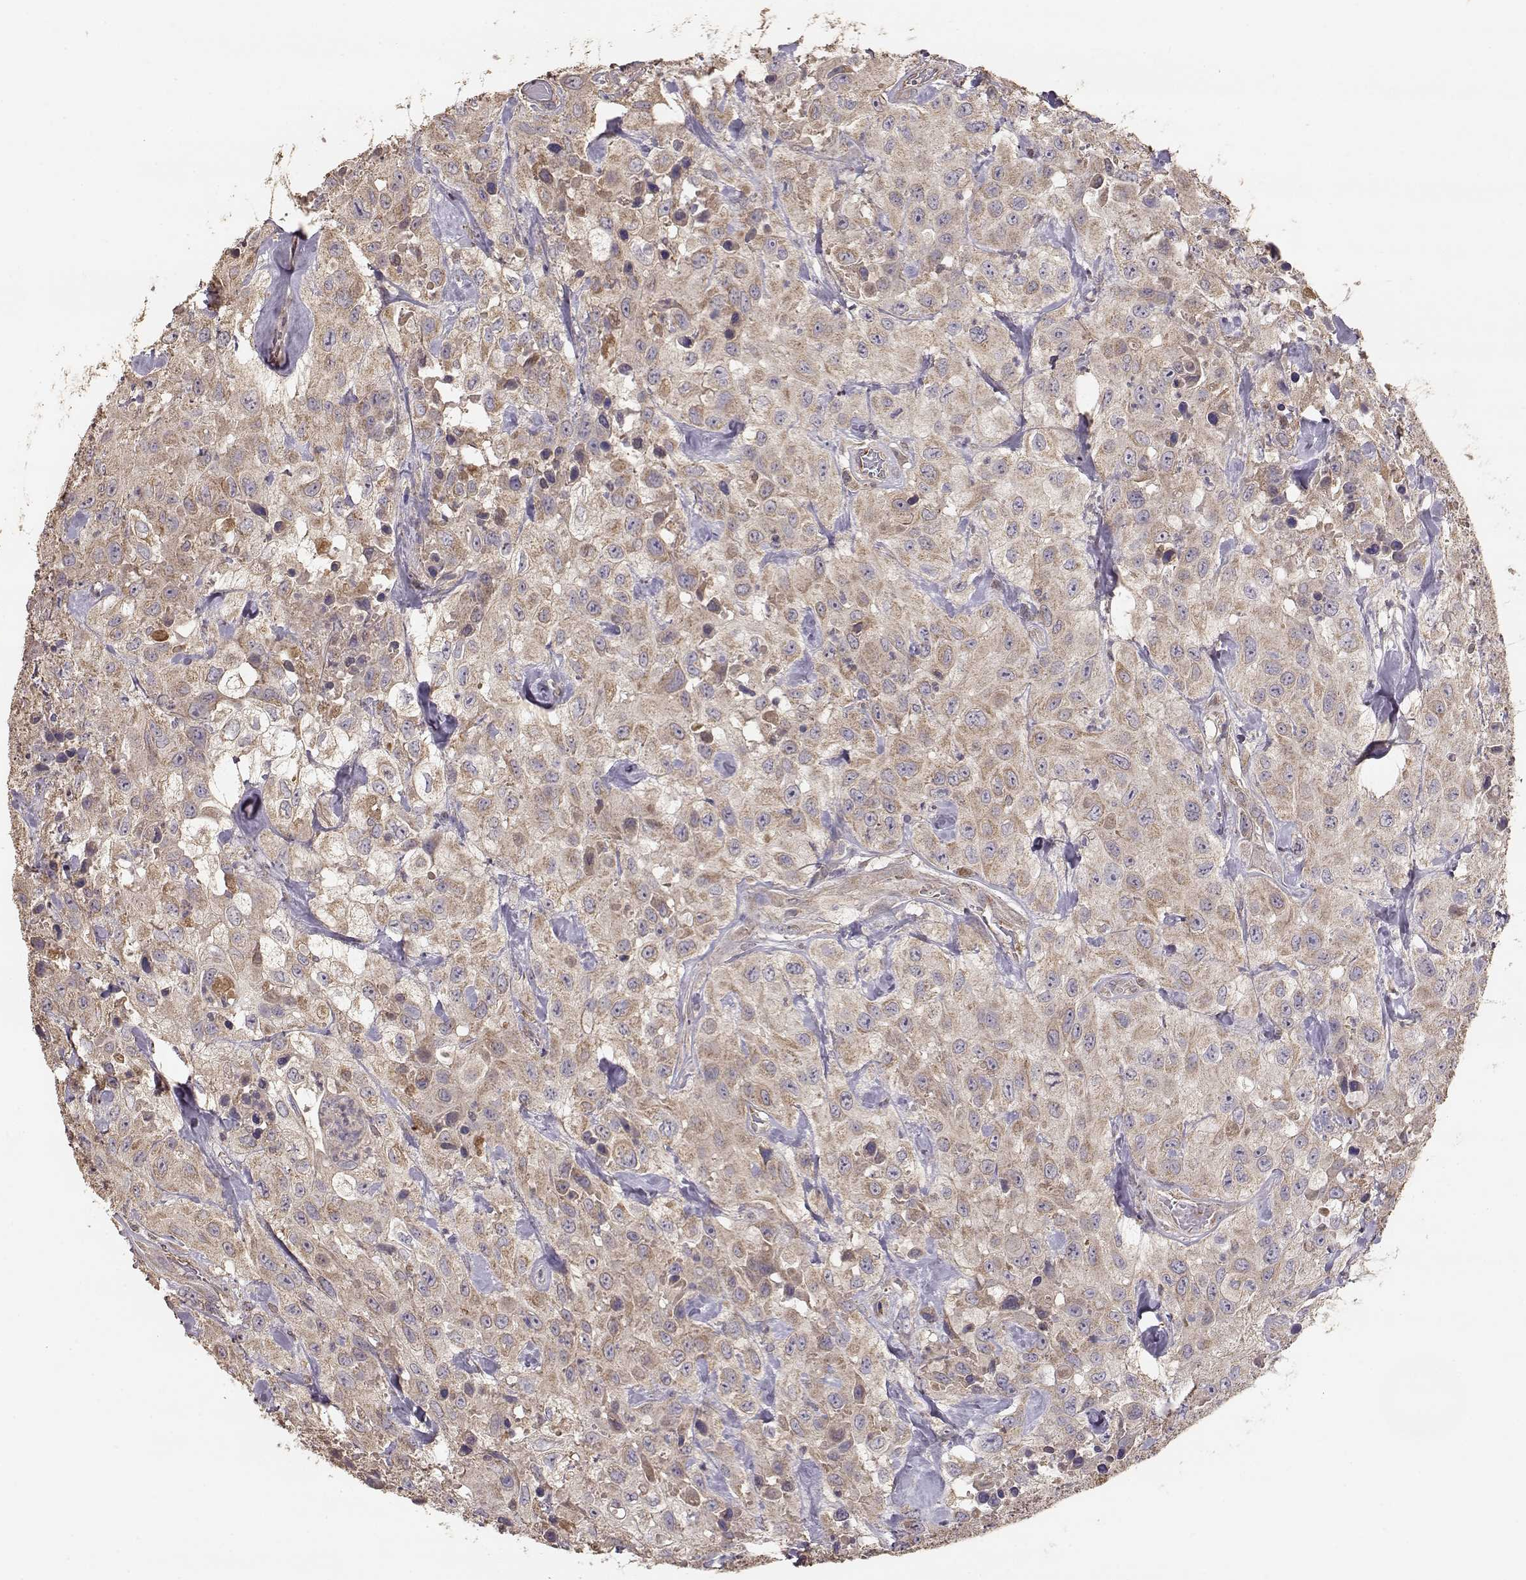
{"staining": {"intensity": "moderate", "quantity": ">75%", "location": "cytoplasmic/membranous"}, "tissue": "urothelial cancer", "cell_type": "Tumor cells", "image_type": "cancer", "snomed": [{"axis": "morphology", "description": "Urothelial carcinoma, High grade"}, {"axis": "topography", "description": "Urinary bladder"}], "caption": "Immunohistochemical staining of human urothelial carcinoma (high-grade) shows moderate cytoplasmic/membranous protein positivity in about >75% of tumor cells.", "gene": "TARS3", "patient": {"sex": "male", "age": 79}}